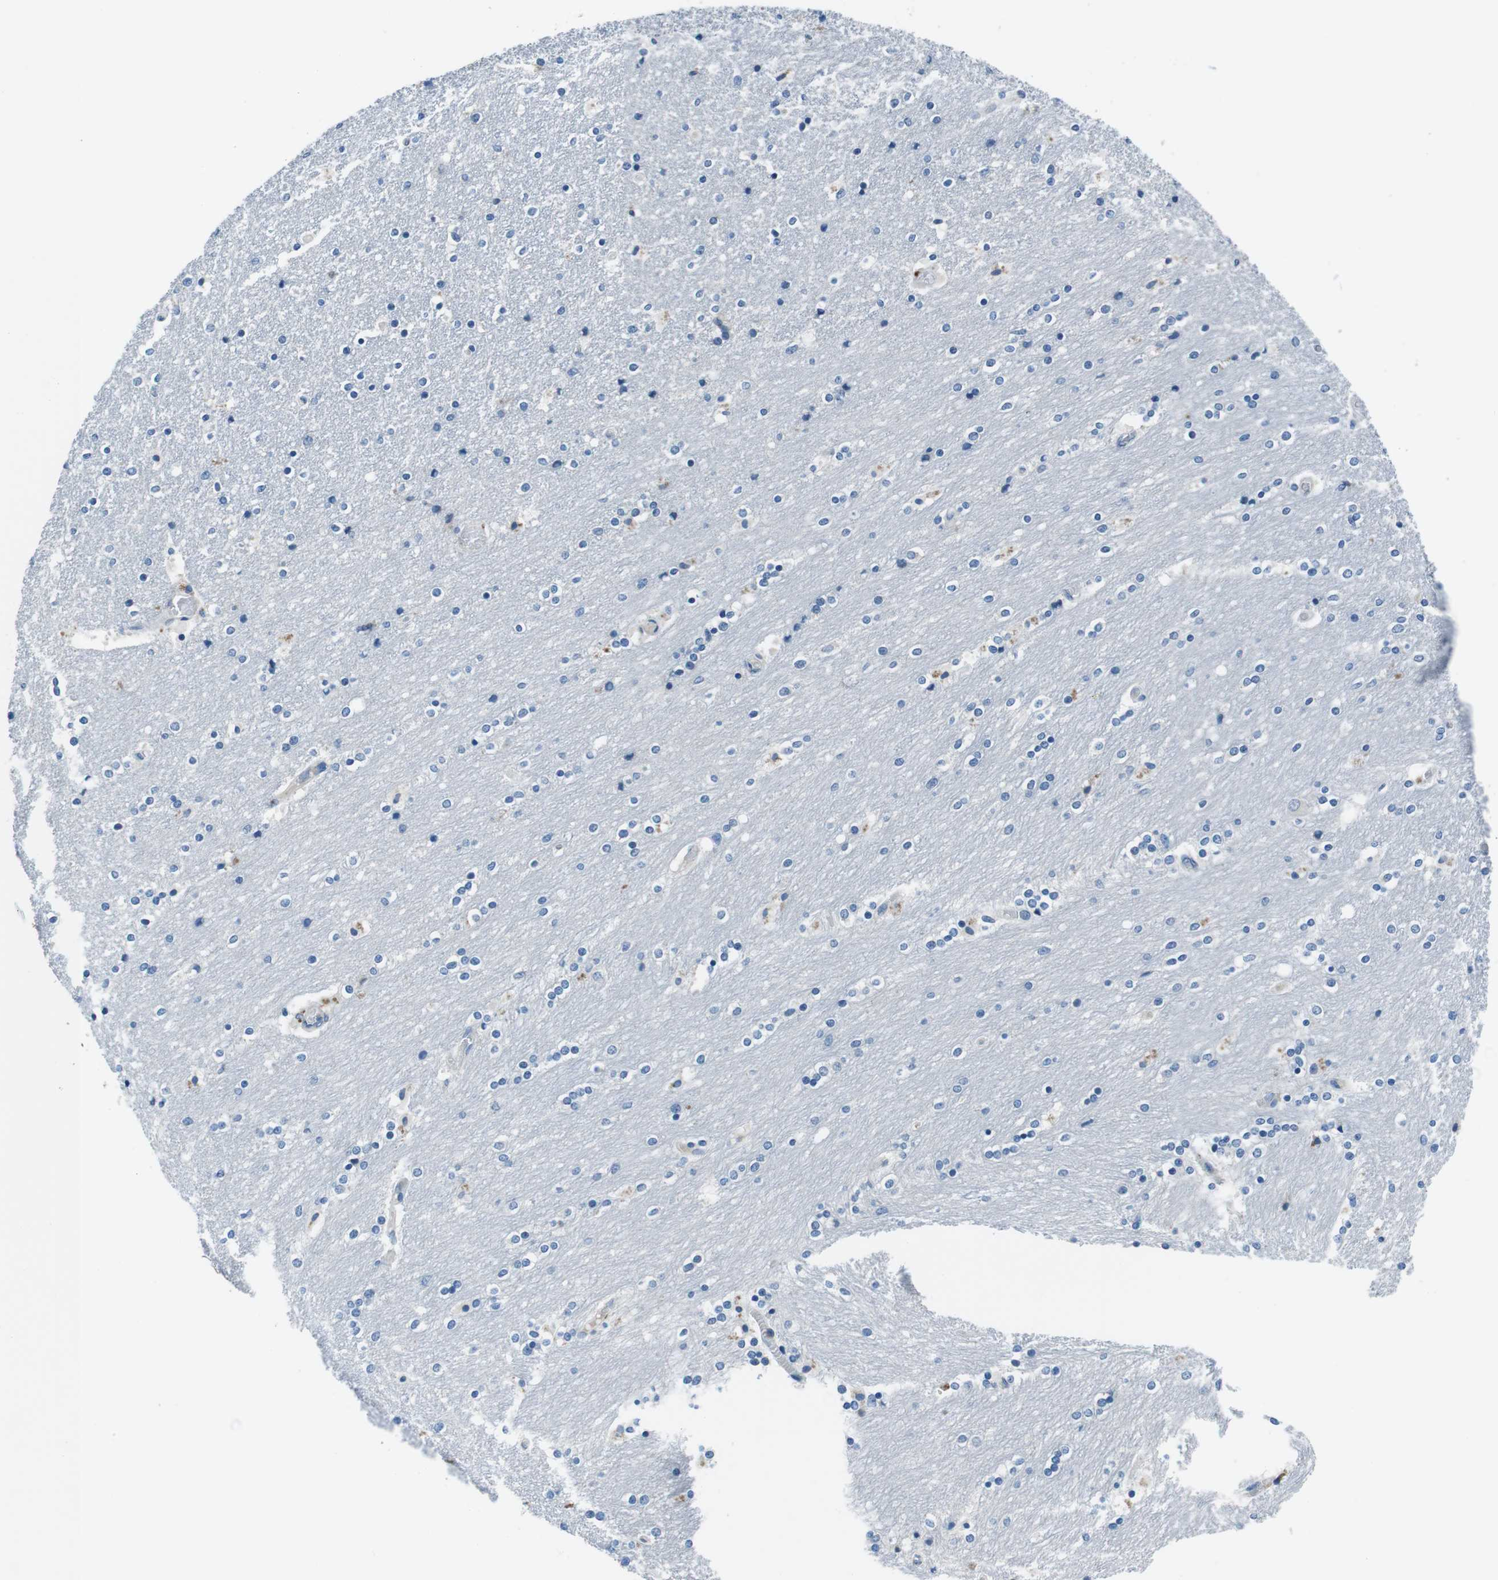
{"staining": {"intensity": "weak", "quantity": "<25%", "location": "cytoplasmic/membranous"}, "tissue": "caudate", "cell_type": "Glial cells", "image_type": "normal", "snomed": [{"axis": "morphology", "description": "Normal tissue, NOS"}, {"axis": "topography", "description": "Lateral ventricle wall"}], "caption": "Human caudate stained for a protein using IHC exhibits no staining in glial cells.", "gene": "NUCB2", "patient": {"sex": "female", "age": 54}}